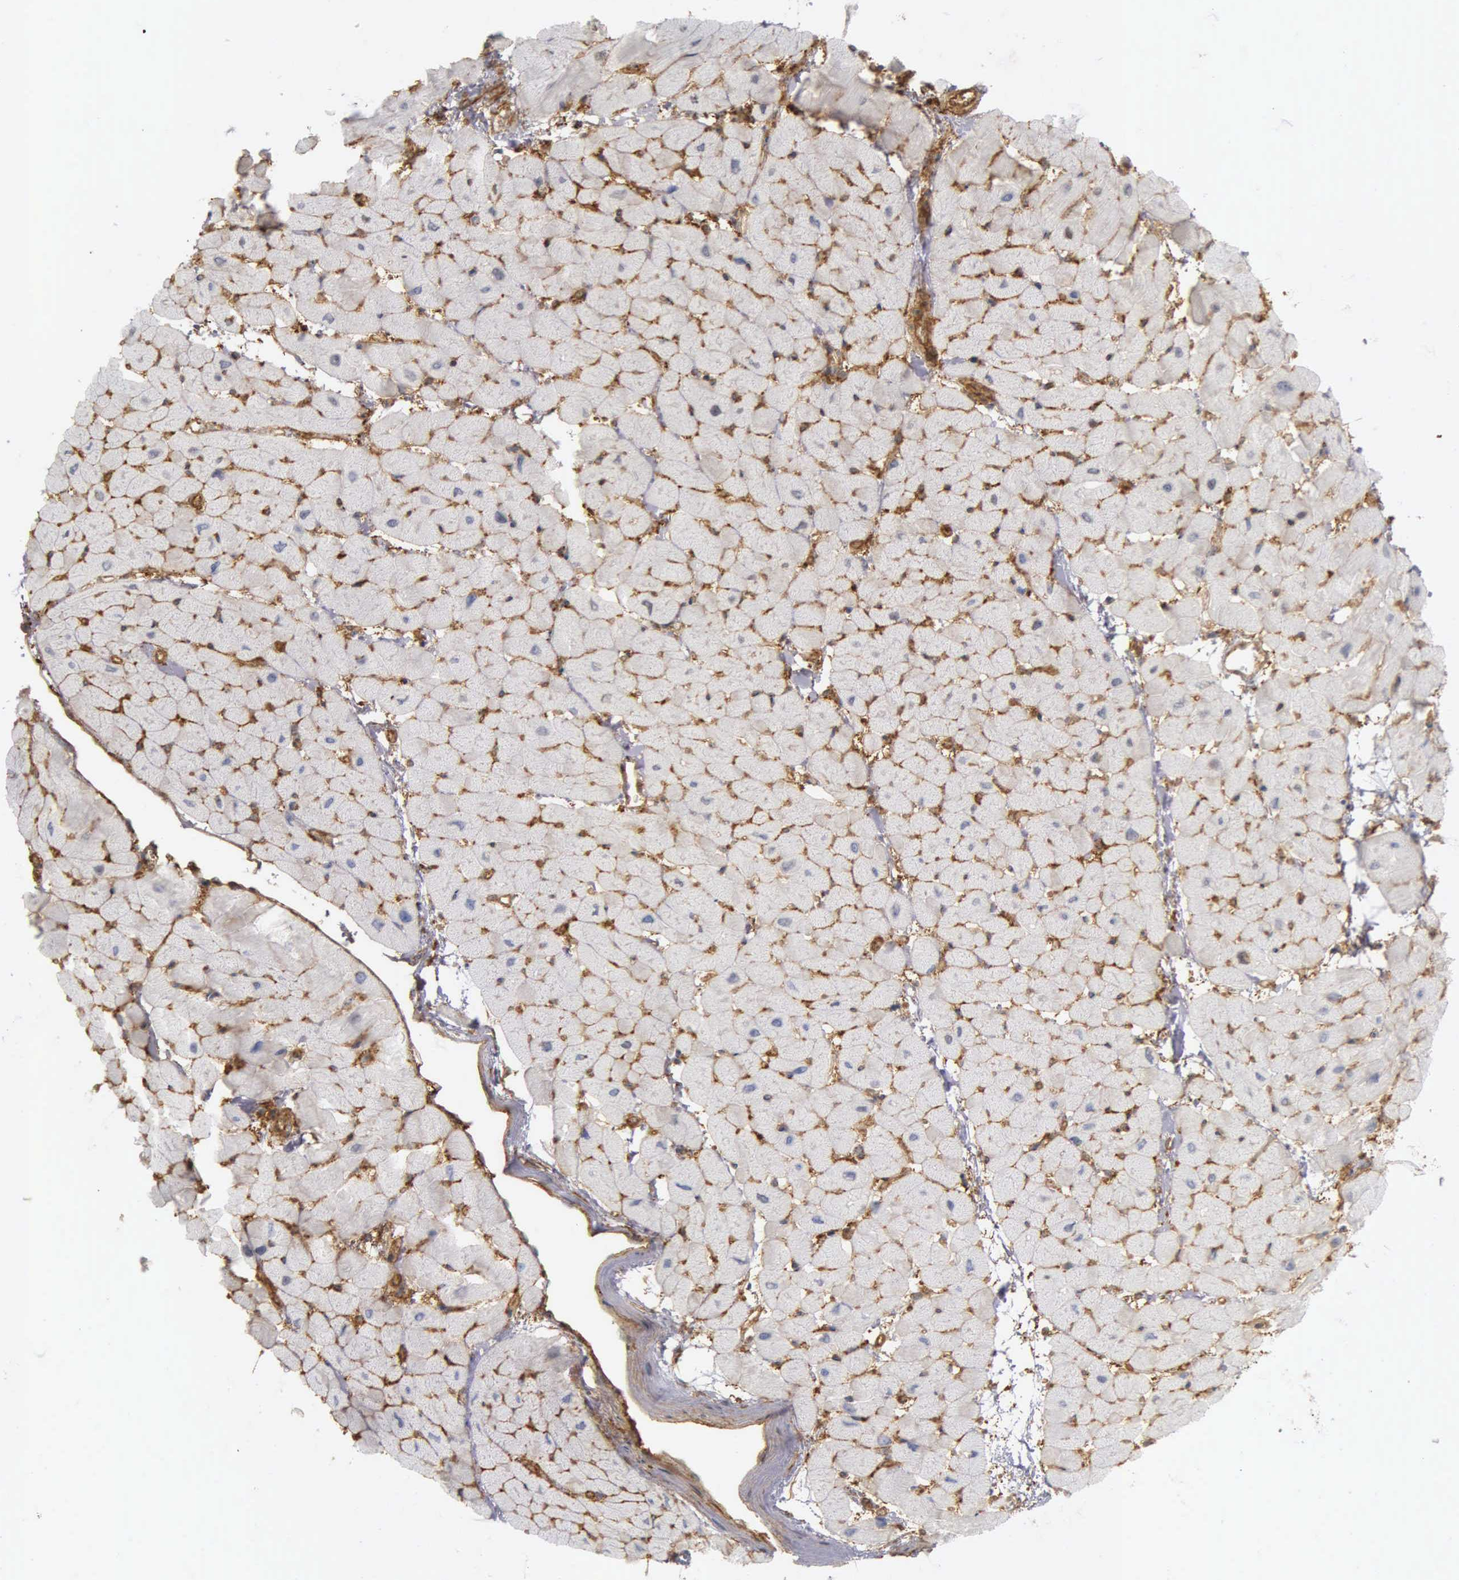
{"staining": {"intensity": "negative", "quantity": "none", "location": "none"}, "tissue": "heart muscle", "cell_type": "Cardiomyocytes", "image_type": "normal", "snomed": [{"axis": "morphology", "description": "Normal tissue, NOS"}, {"axis": "topography", "description": "Heart"}], "caption": "This is an immunohistochemistry micrograph of benign heart muscle. There is no staining in cardiomyocytes.", "gene": "CD99", "patient": {"sex": "male", "age": 45}}